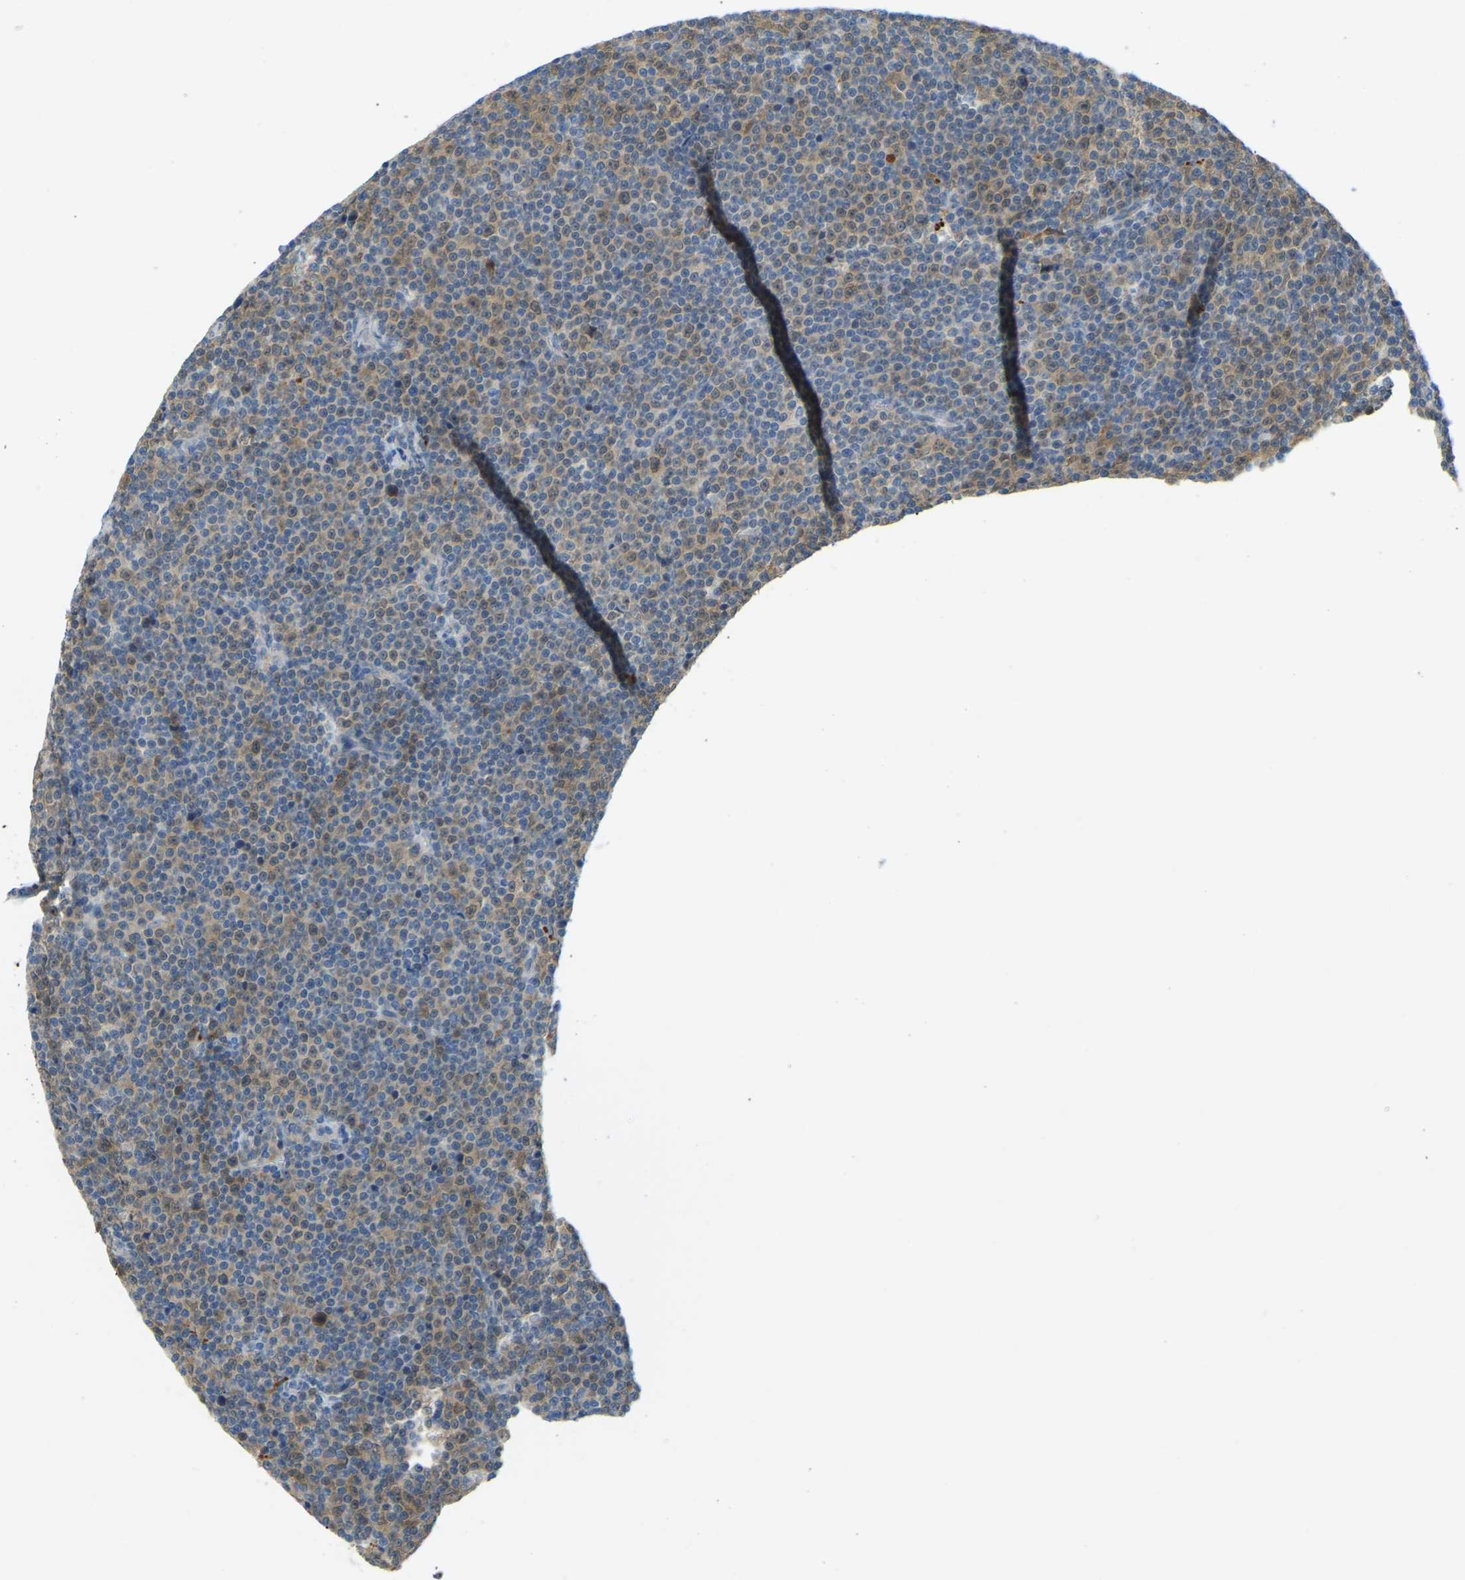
{"staining": {"intensity": "weak", "quantity": ">75%", "location": "cytoplasmic/membranous"}, "tissue": "lymphoma", "cell_type": "Tumor cells", "image_type": "cancer", "snomed": [{"axis": "morphology", "description": "Malignant lymphoma, non-Hodgkin's type, Low grade"}, {"axis": "topography", "description": "Lymph node"}], "caption": "A high-resolution histopathology image shows immunohistochemistry staining of lymphoma, which exhibits weak cytoplasmic/membranous positivity in about >75% of tumor cells.", "gene": "NME8", "patient": {"sex": "female", "age": 67}}